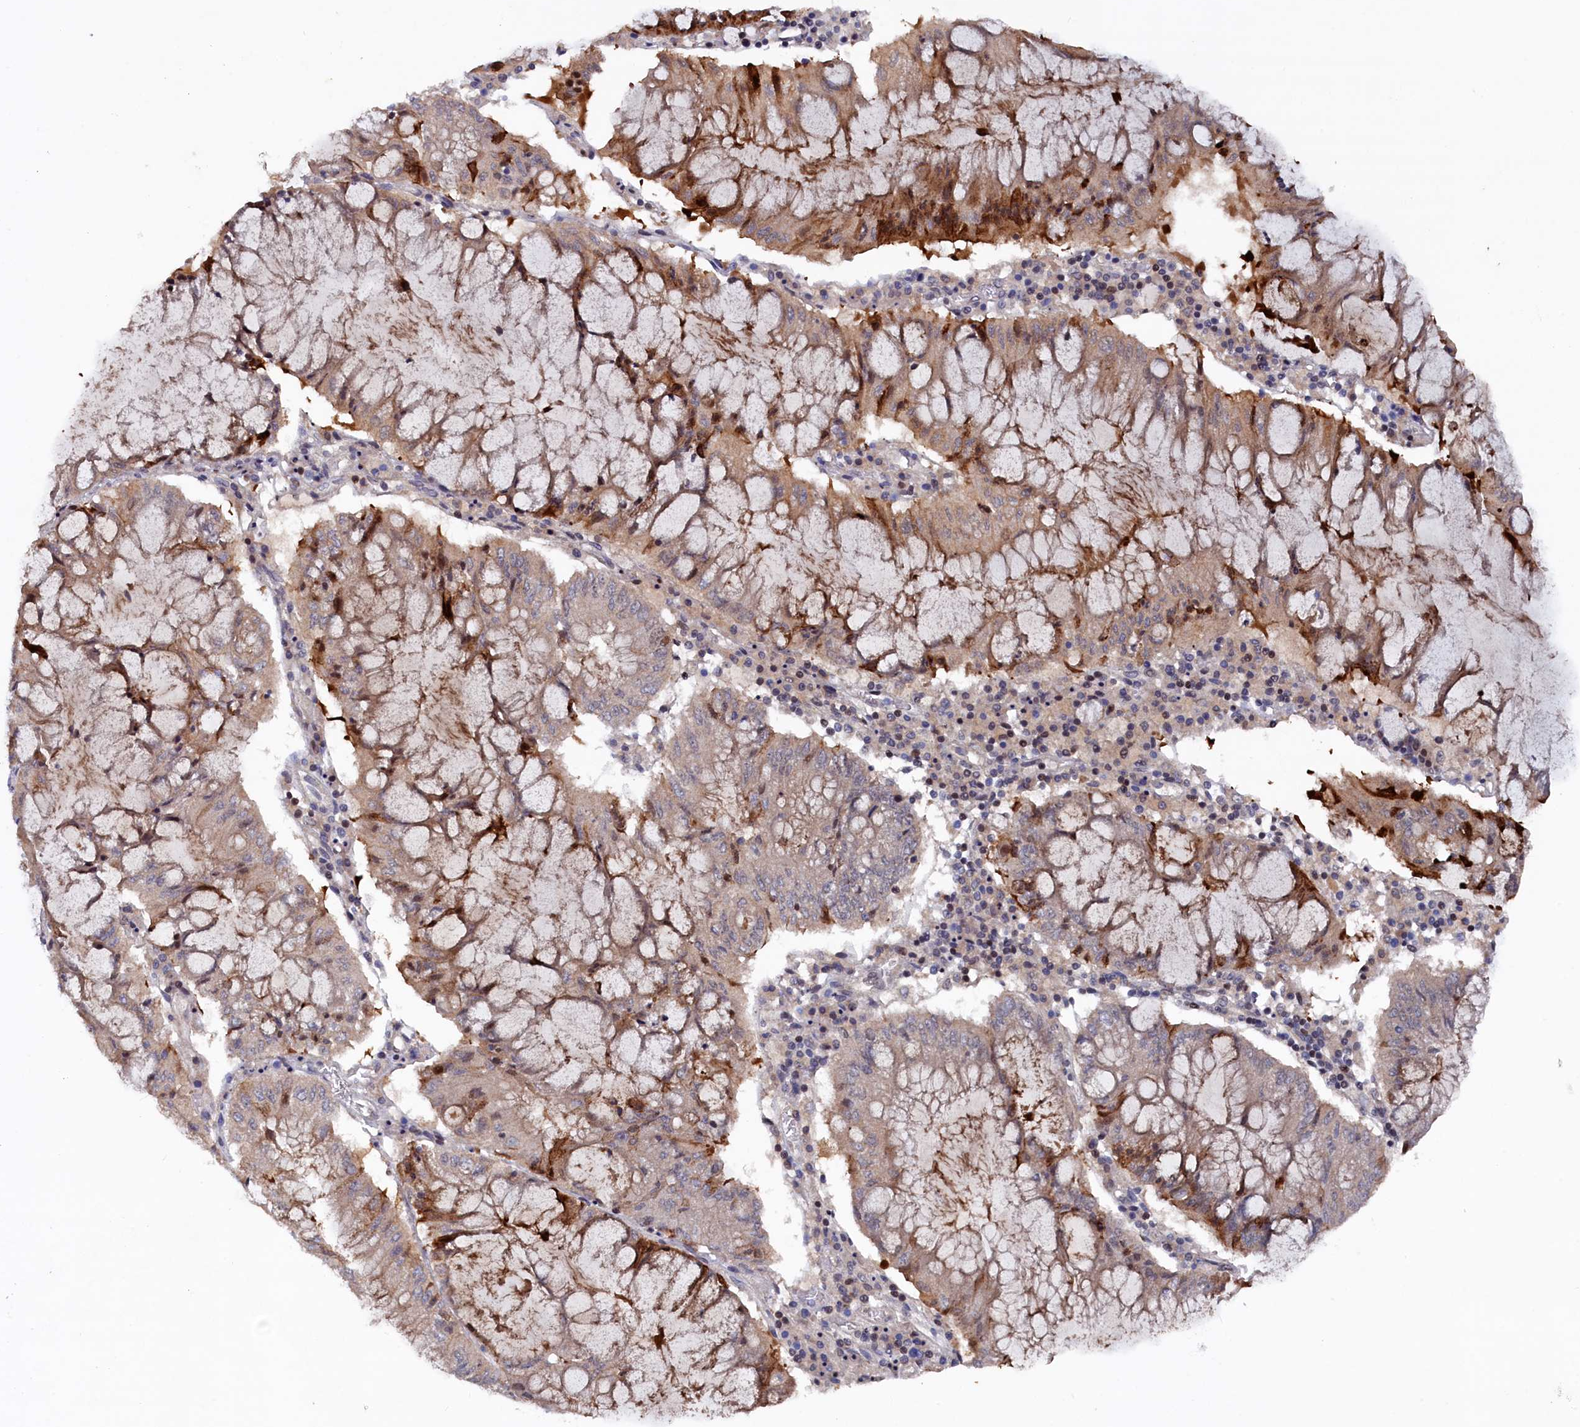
{"staining": {"intensity": "moderate", "quantity": "25%-75%", "location": "cytoplasmic/membranous"}, "tissue": "pancreatic cancer", "cell_type": "Tumor cells", "image_type": "cancer", "snomed": [{"axis": "morphology", "description": "Adenocarcinoma, NOS"}, {"axis": "topography", "description": "Pancreas"}], "caption": "Adenocarcinoma (pancreatic) stained with DAB (3,3'-diaminobenzidine) immunohistochemistry (IHC) displays medium levels of moderate cytoplasmic/membranous expression in approximately 25%-75% of tumor cells.", "gene": "TMC5", "patient": {"sex": "female", "age": 50}}